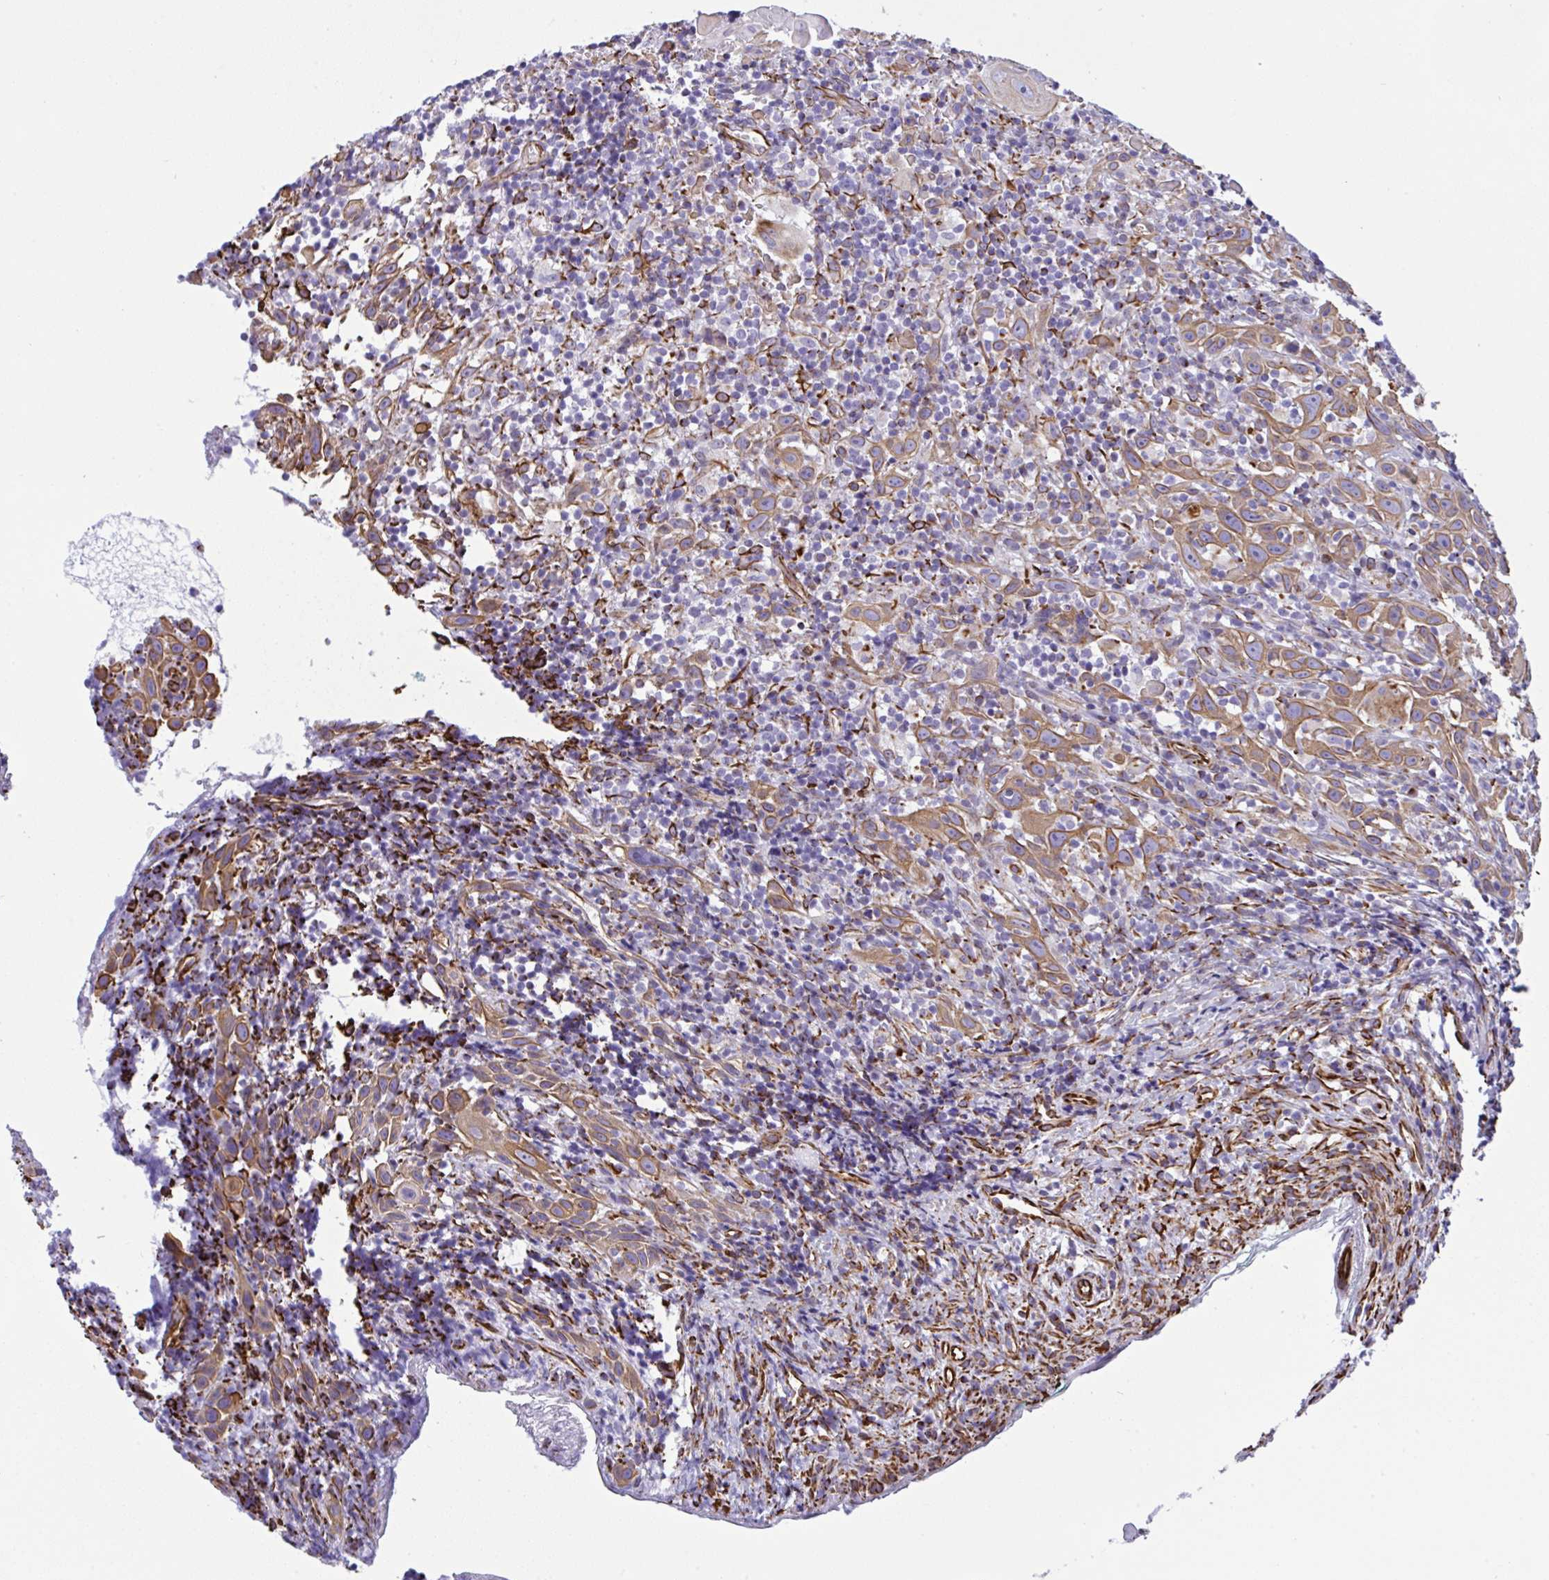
{"staining": {"intensity": "moderate", "quantity": ">75%", "location": "cytoplasmic/membranous"}, "tissue": "head and neck cancer", "cell_type": "Tumor cells", "image_type": "cancer", "snomed": [{"axis": "morphology", "description": "Squamous cell carcinoma, NOS"}, {"axis": "topography", "description": "Head-Neck"}], "caption": "Squamous cell carcinoma (head and neck) stained with DAB (3,3'-diaminobenzidine) immunohistochemistry (IHC) reveals medium levels of moderate cytoplasmic/membranous staining in approximately >75% of tumor cells.", "gene": "SMAD5", "patient": {"sex": "female", "age": 95}}